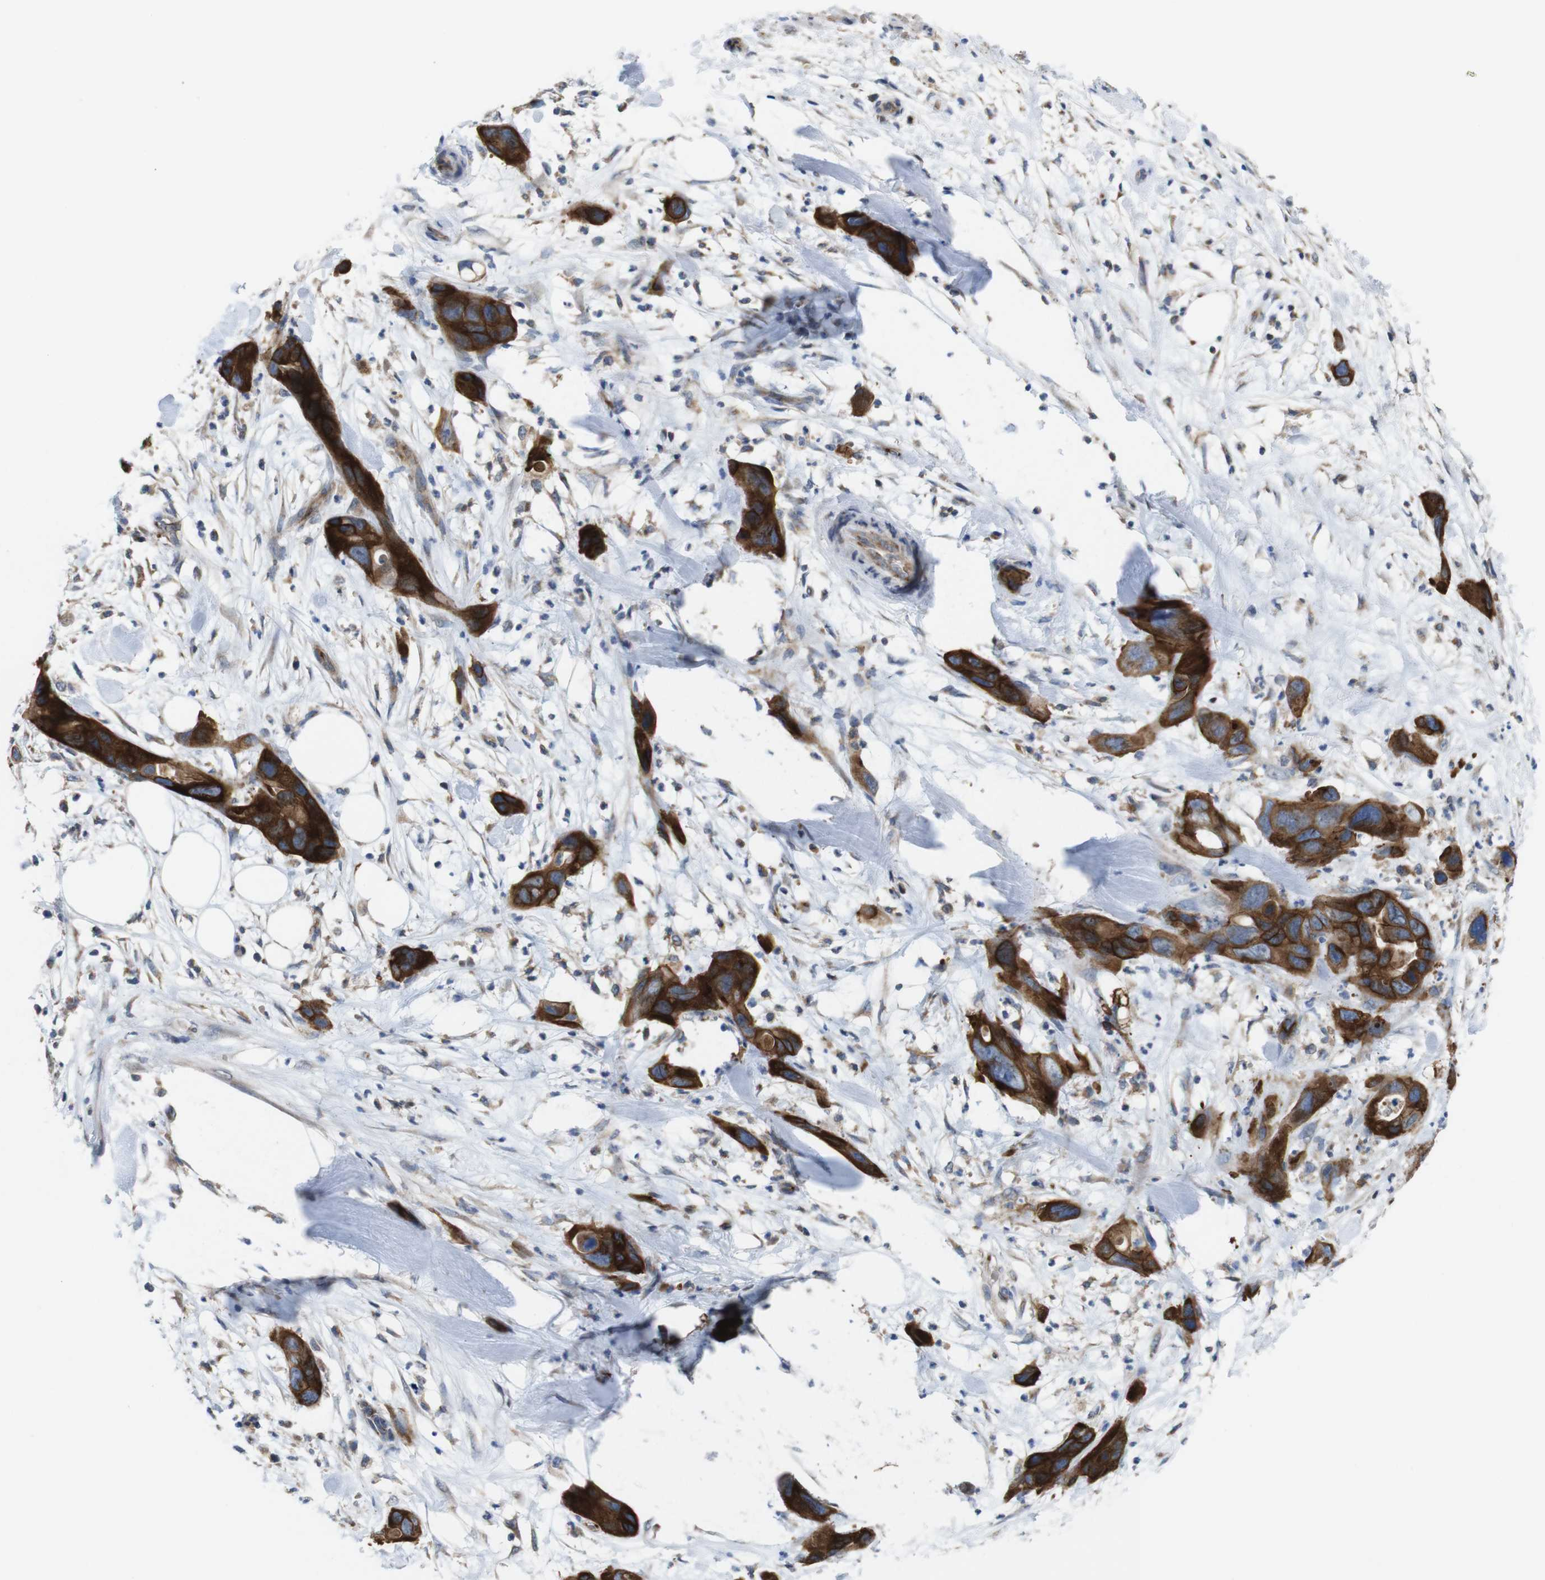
{"staining": {"intensity": "strong", "quantity": ">75%", "location": "cytoplasmic/membranous"}, "tissue": "pancreatic cancer", "cell_type": "Tumor cells", "image_type": "cancer", "snomed": [{"axis": "morphology", "description": "Adenocarcinoma, NOS"}, {"axis": "topography", "description": "Pancreas"}], "caption": "IHC photomicrograph of neoplastic tissue: human pancreatic adenocarcinoma stained using immunohistochemistry reveals high levels of strong protein expression localized specifically in the cytoplasmic/membranous of tumor cells, appearing as a cytoplasmic/membranous brown color.", "gene": "EFCAB14", "patient": {"sex": "female", "age": 71}}